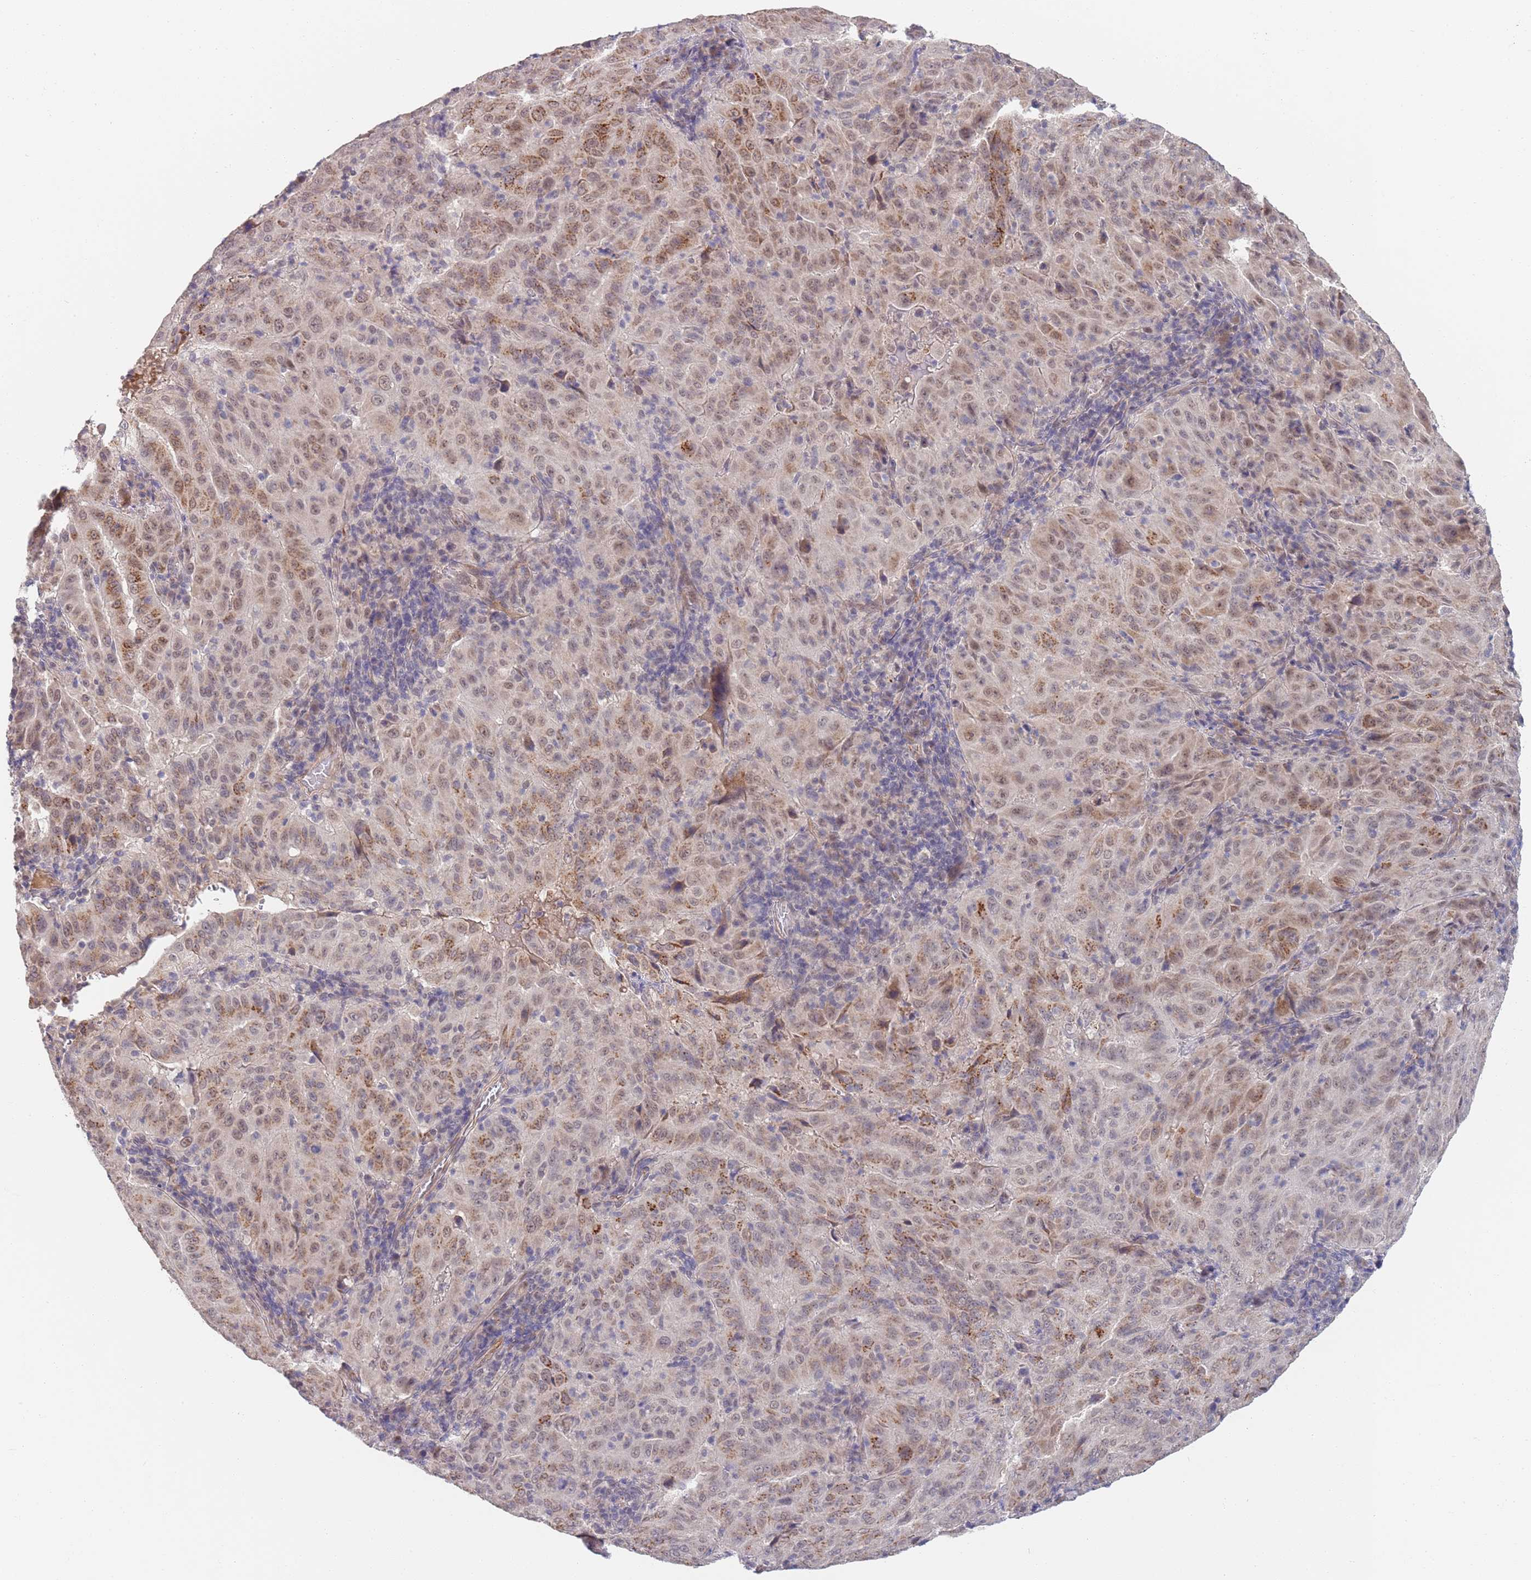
{"staining": {"intensity": "moderate", "quantity": "25%-75%", "location": "cytoplasmic/membranous,nuclear"}, "tissue": "pancreatic cancer", "cell_type": "Tumor cells", "image_type": "cancer", "snomed": [{"axis": "morphology", "description": "Adenocarcinoma, NOS"}, {"axis": "topography", "description": "Pancreas"}], "caption": "Pancreatic cancer (adenocarcinoma) stained with DAB immunohistochemistry demonstrates medium levels of moderate cytoplasmic/membranous and nuclear positivity in approximately 25%-75% of tumor cells.", "gene": "B4GALT4", "patient": {"sex": "male", "age": 63}}